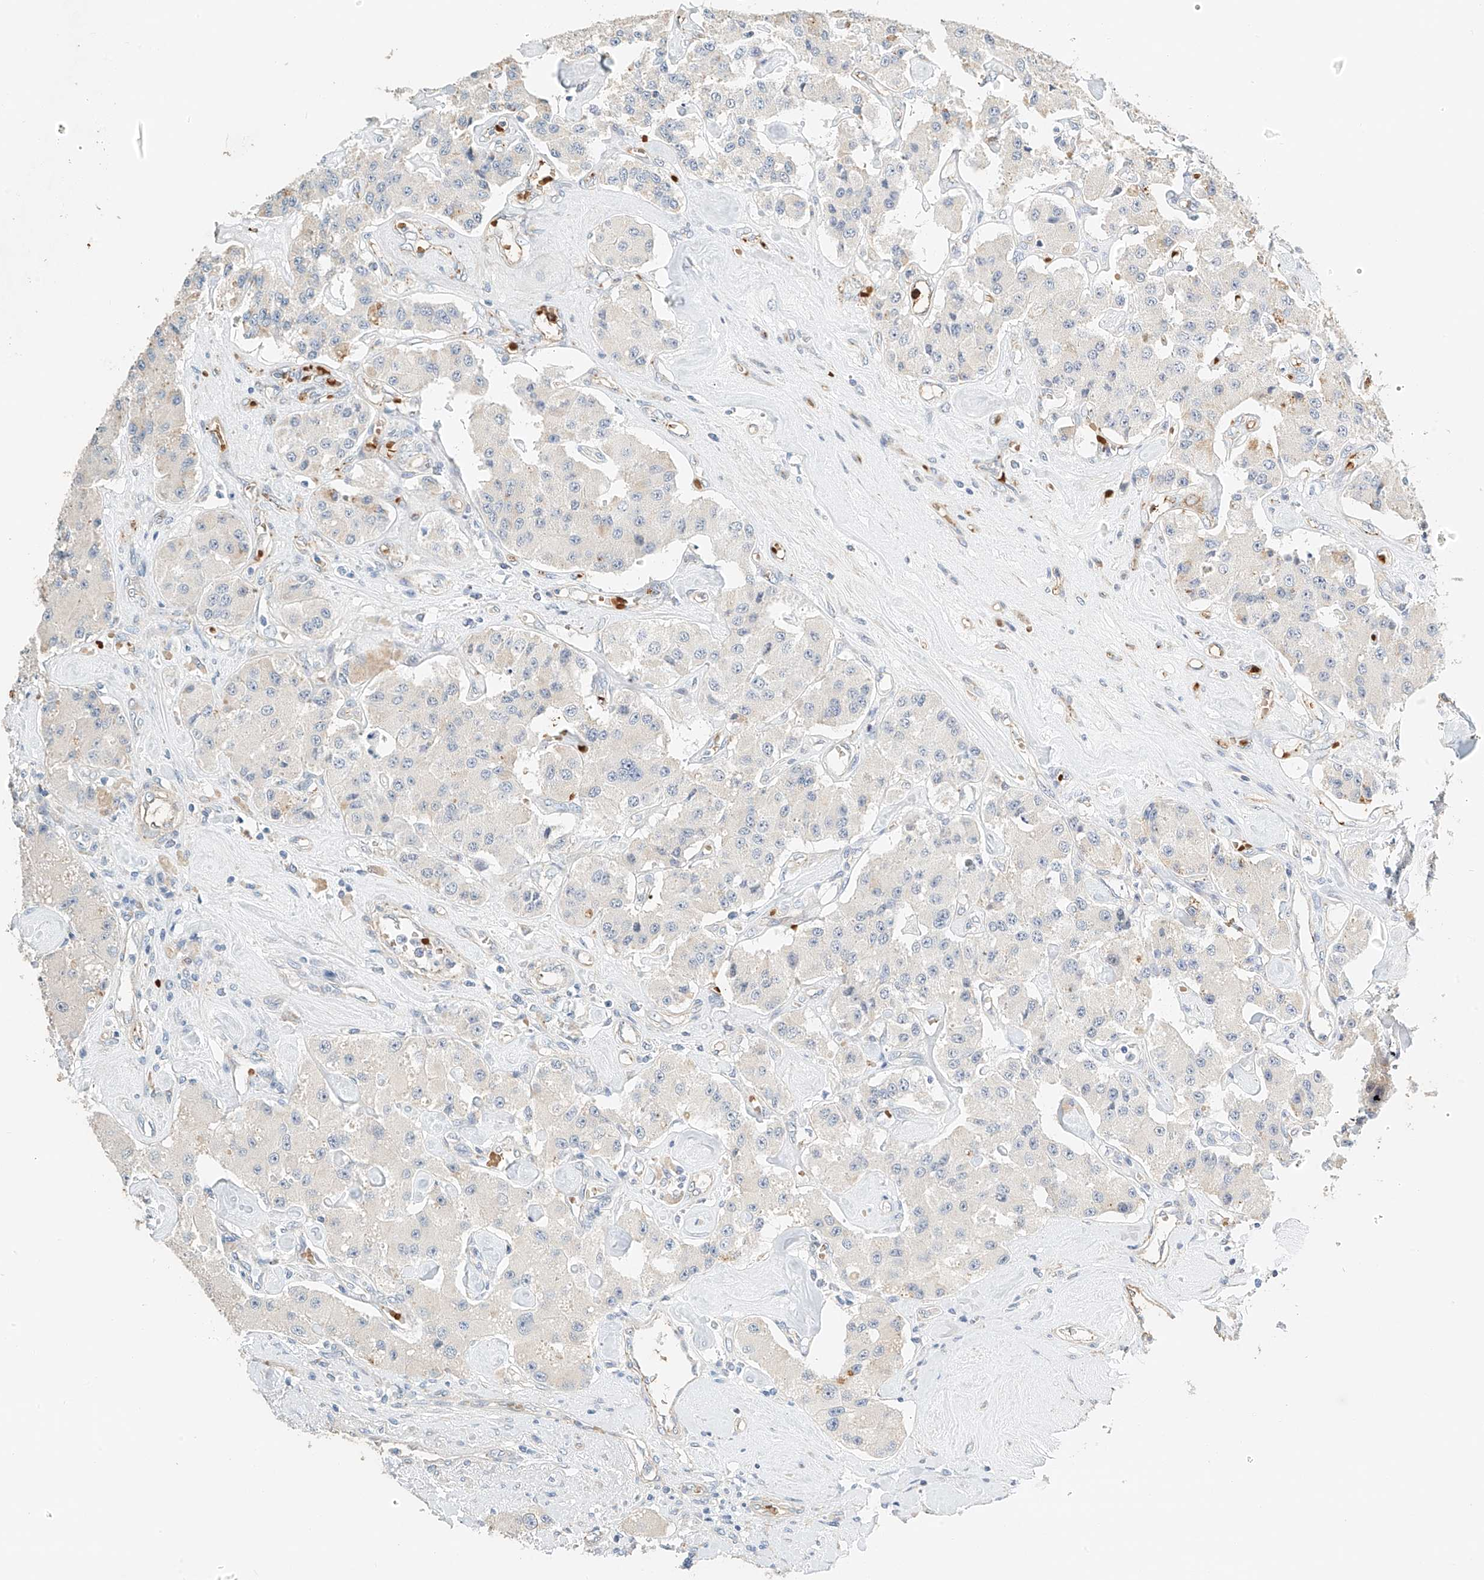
{"staining": {"intensity": "negative", "quantity": "none", "location": "none"}, "tissue": "carcinoid", "cell_type": "Tumor cells", "image_type": "cancer", "snomed": [{"axis": "morphology", "description": "Carcinoid, malignant, NOS"}, {"axis": "topography", "description": "Pancreas"}], "caption": "Tumor cells are negative for brown protein staining in carcinoid. (Brightfield microscopy of DAB (3,3'-diaminobenzidine) immunohistochemistry at high magnification).", "gene": "RCAN3", "patient": {"sex": "male", "age": 41}}